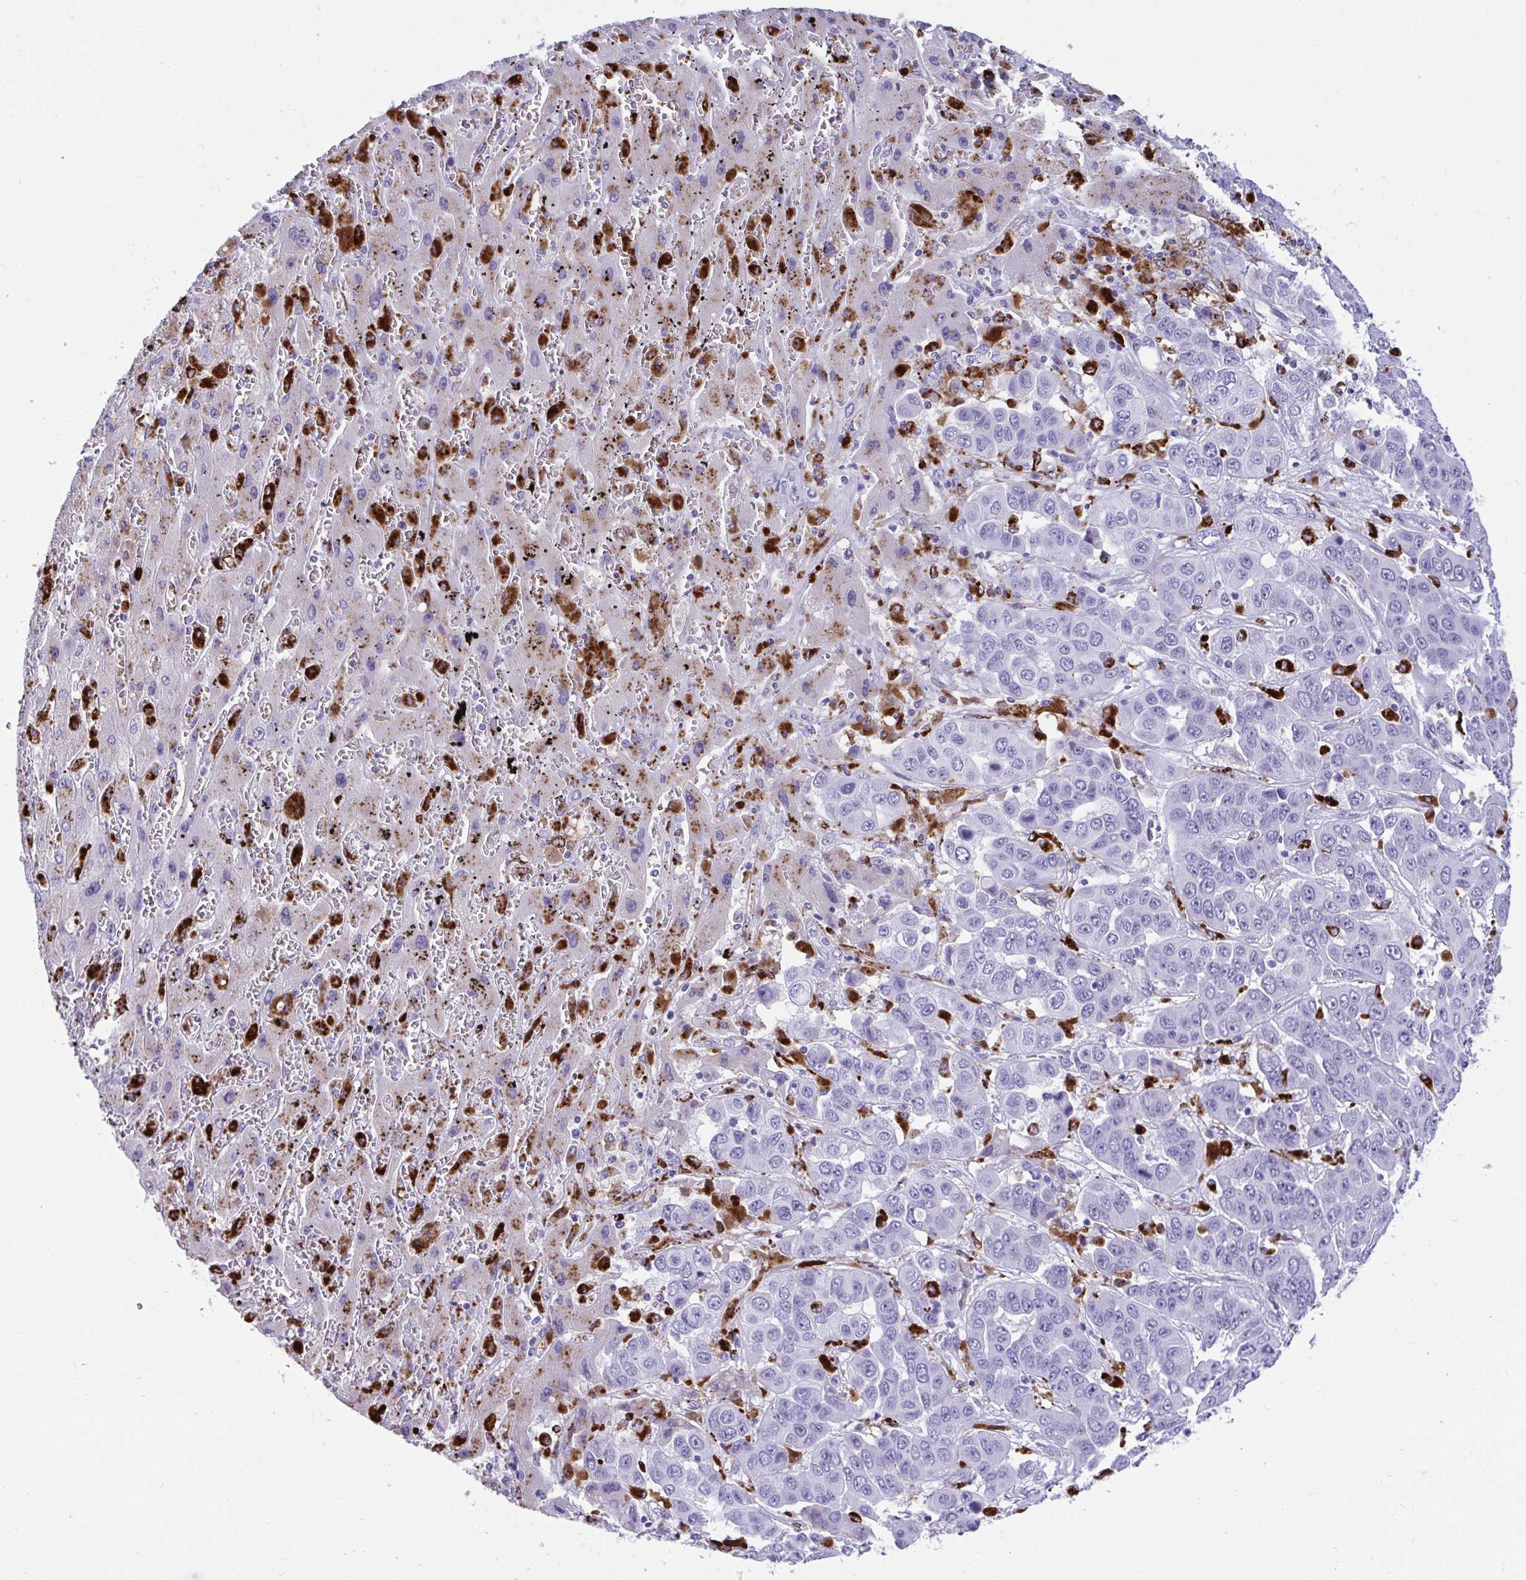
{"staining": {"intensity": "negative", "quantity": "none", "location": "none"}, "tissue": "liver cancer", "cell_type": "Tumor cells", "image_type": "cancer", "snomed": [{"axis": "morphology", "description": "Cholangiocarcinoma"}, {"axis": "topography", "description": "Liver"}], "caption": "The photomicrograph exhibits no significant expression in tumor cells of liver cholangiocarcinoma.", "gene": "CPVL", "patient": {"sex": "female", "age": 52}}